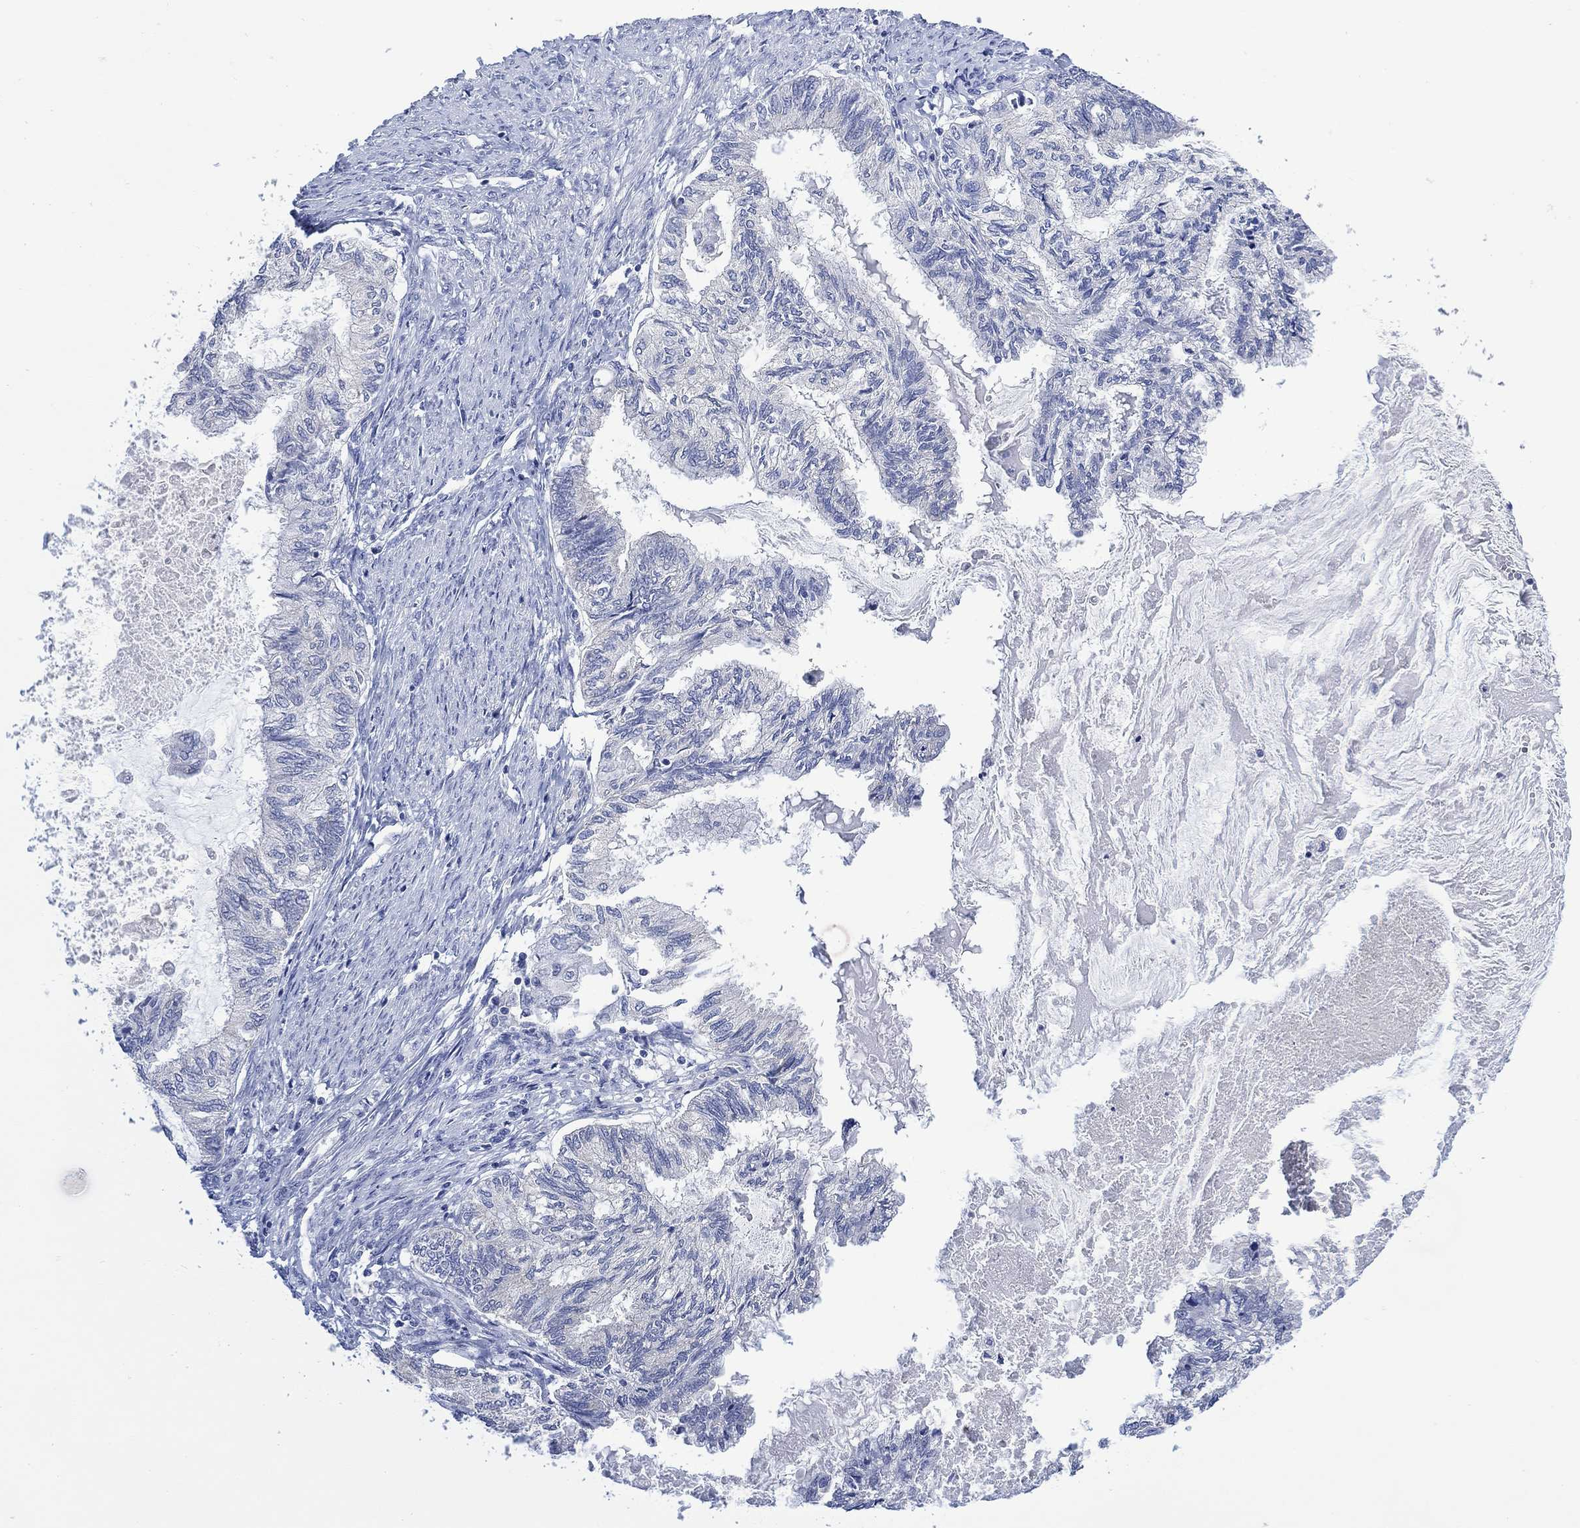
{"staining": {"intensity": "negative", "quantity": "none", "location": "none"}, "tissue": "endometrial cancer", "cell_type": "Tumor cells", "image_type": "cancer", "snomed": [{"axis": "morphology", "description": "Adenocarcinoma, NOS"}, {"axis": "topography", "description": "Endometrium"}], "caption": "A histopathology image of endometrial cancer (adenocarcinoma) stained for a protein reveals no brown staining in tumor cells. Nuclei are stained in blue.", "gene": "FBP2", "patient": {"sex": "female", "age": 86}}